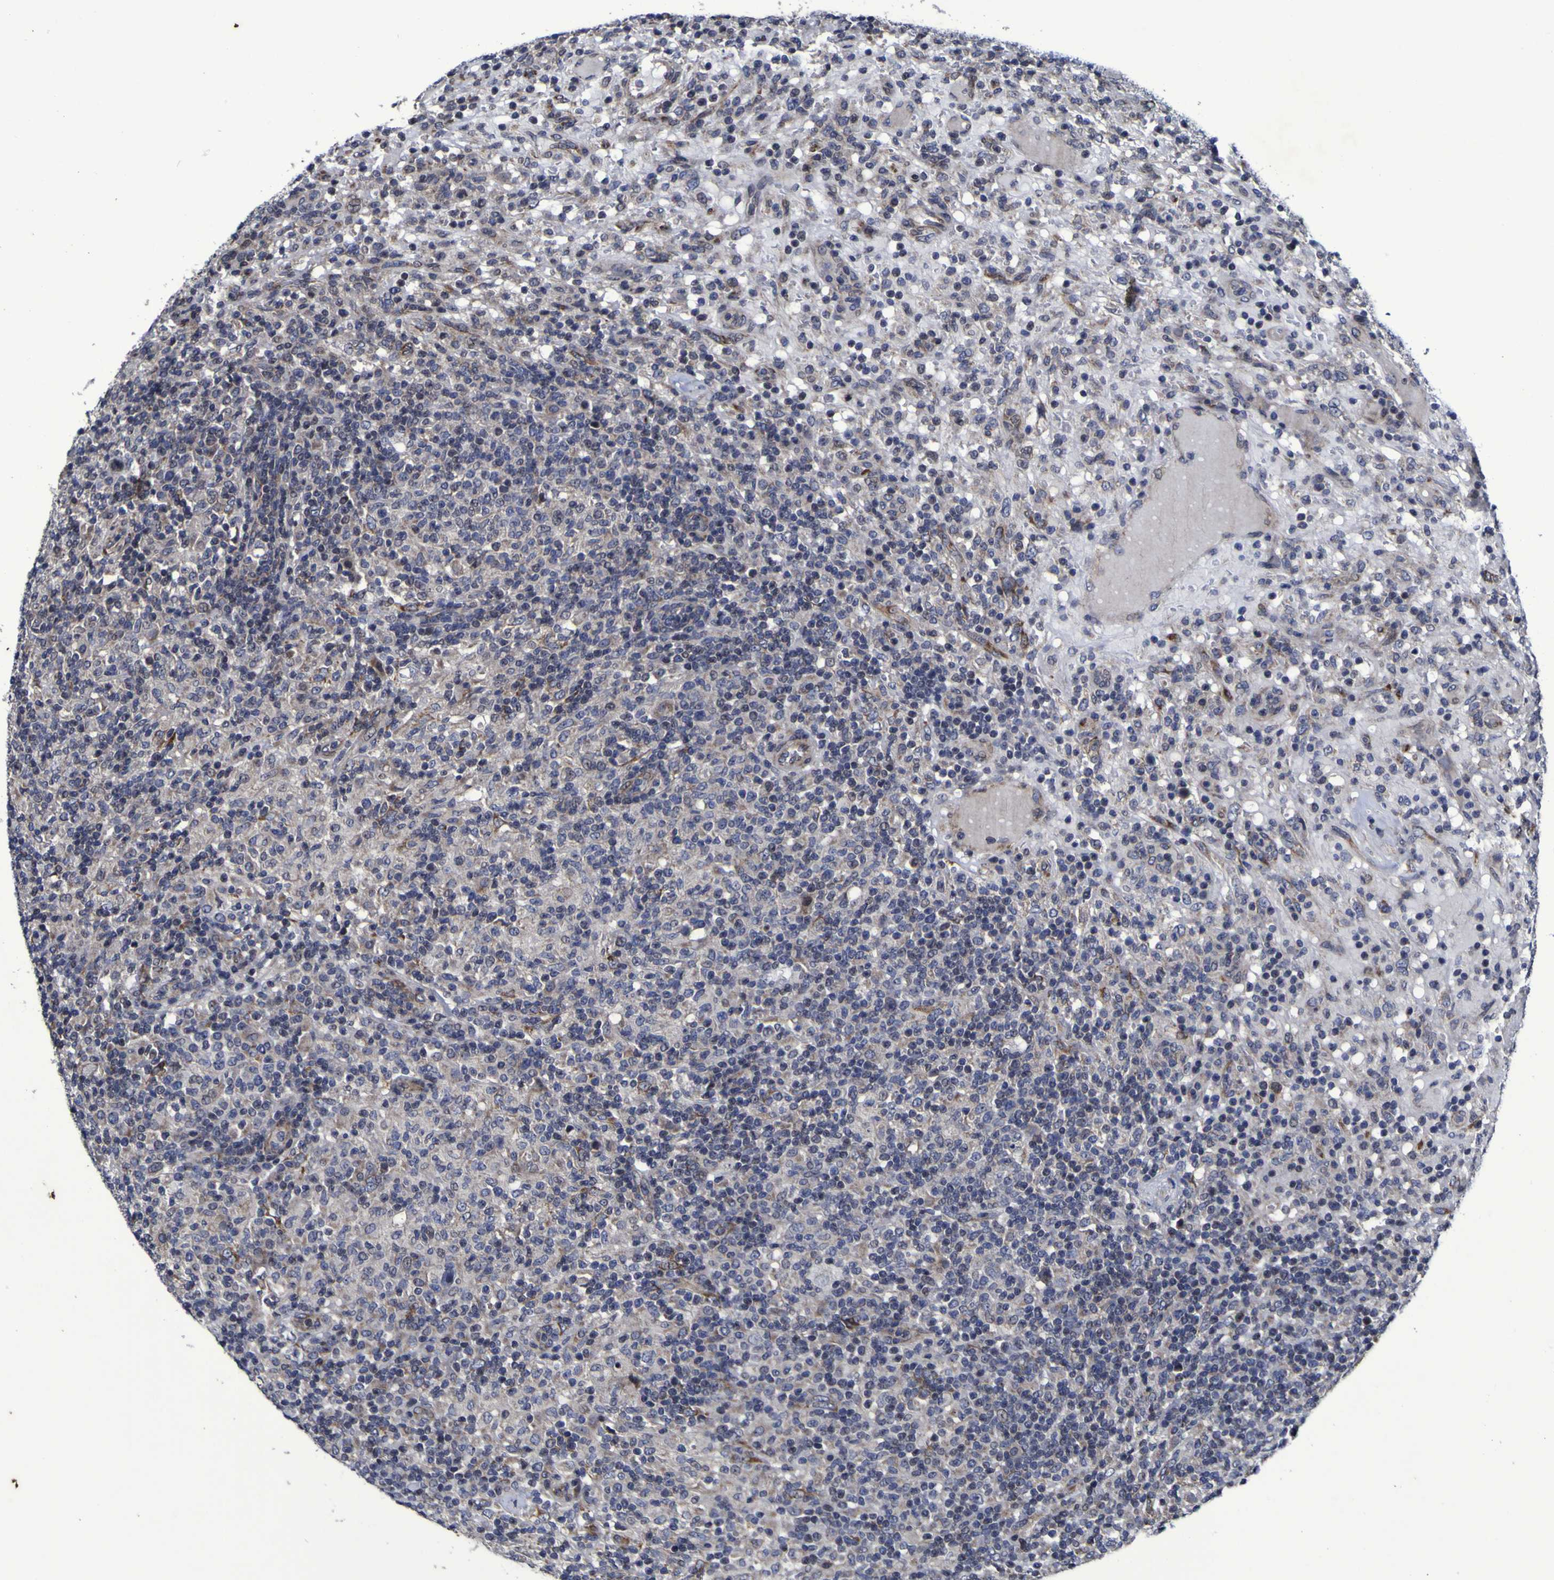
{"staining": {"intensity": "negative", "quantity": "none", "location": "none"}, "tissue": "lymphoma", "cell_type": "Tumor cells", "image_type": "cancer", "snomed": [{"axis": "morphology", "description": "Hodgkin's disease, NOS"}, {"axis": "topography", "description": "Lymph node"}], "caption": "The photomicrograph displays no significant expression in tumor cells of lymphoma.", "gene": "P3H1", "patient": {"sex": "male", "age": 70}}